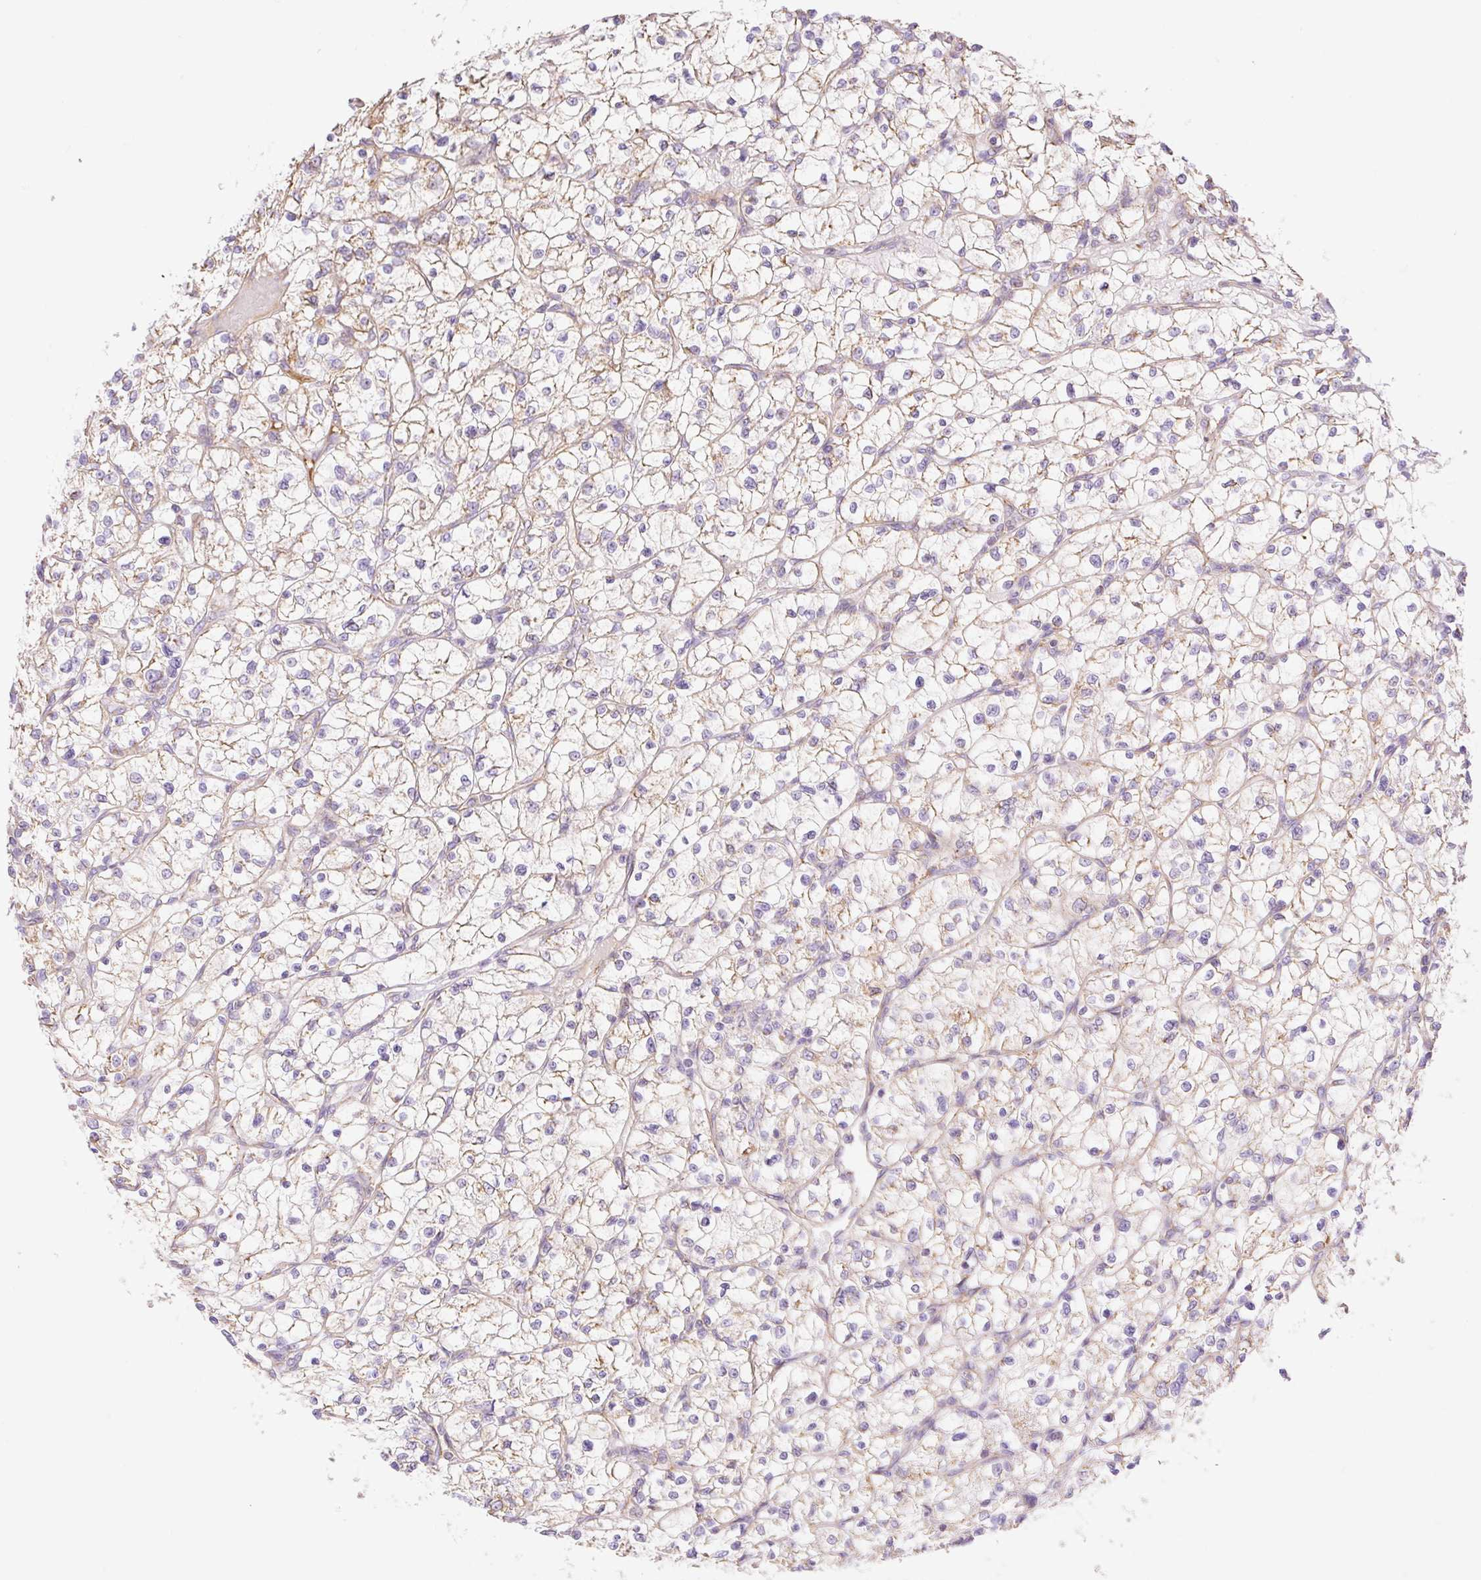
{"staining": {"intensity": "weak", "quantity": "25%-75%", "location": "cytoplasmic/membranous"}, "tissue": "renal cancer", "cell_type": "Tumor cells", "image_type": "cancer", "snomed": [{"axis": "morphology", "description": "Adenocarcinoma, NOS"}, {"axis": "topography", "description": "Kidney"}], "caption": "Renal cancer (adenocarcinoma) stained for a protein (brown) exhibits weak cytoplasmic/membranous positive staining in approximately 25%-75% of tumor cells.", "gene": "ESAM", "patient": {"sex": "female", "age": 64}}